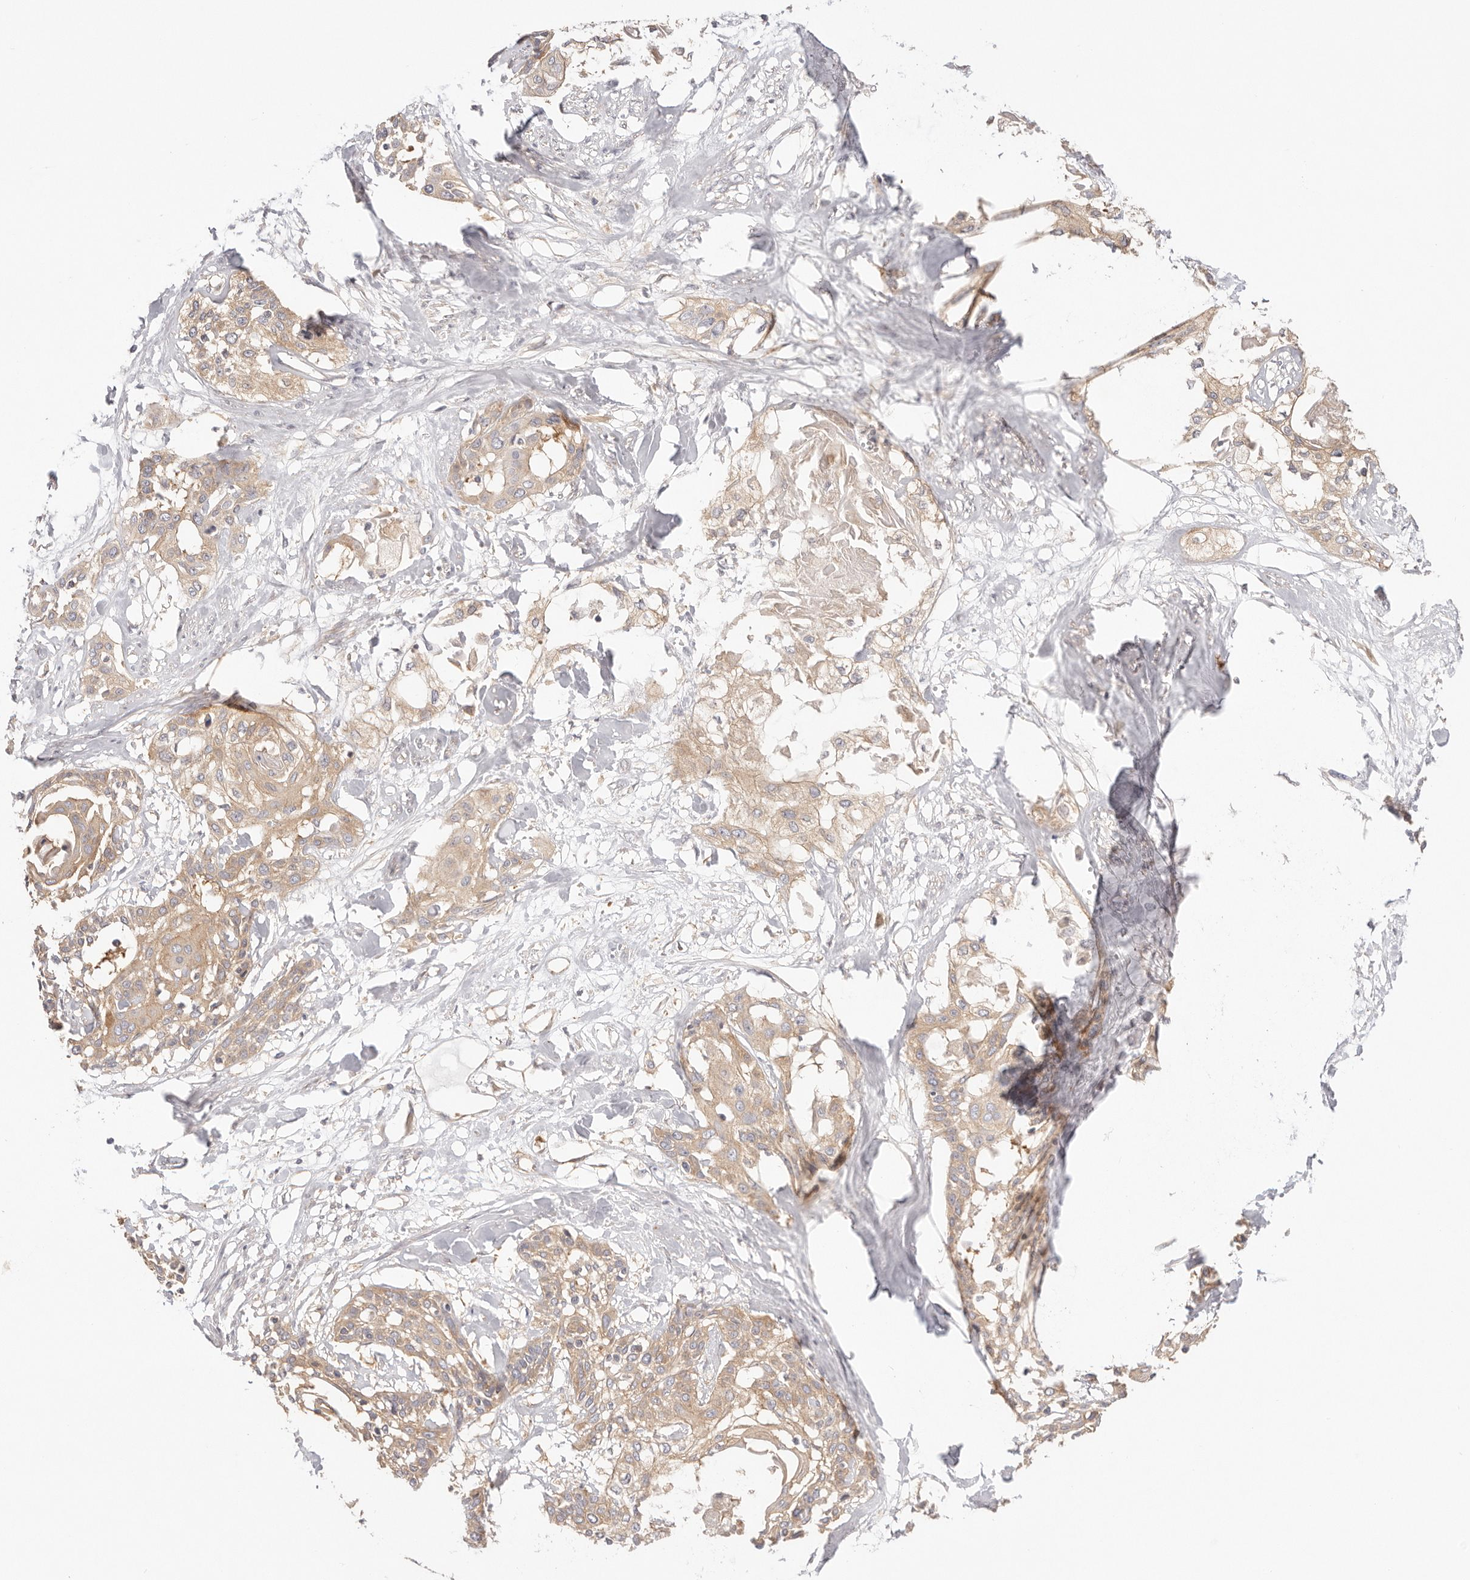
{"staining": {"intensity": "moderate", "quantity": ">75%", "location": "cytoplasmic/membranous"}, "tissue": "cervical cancer", "cell_type": "Tumor cells", "image_type": "cancer", "snomed": [{"axis": "morphology", "description": "Squamous cell carcinoma, NOS"}, {"axis": "topography", "description": "Cervix"}], "caption": "Immunohistochemistry (IHC) of human cervical squamous cell carcinoma shows medium levels of moderate cytoplasmic/membranous positivity in approximately >75% of tumor cells.", "gene": "KCMF1", "patient": {"sex": "female", "age": 57}}